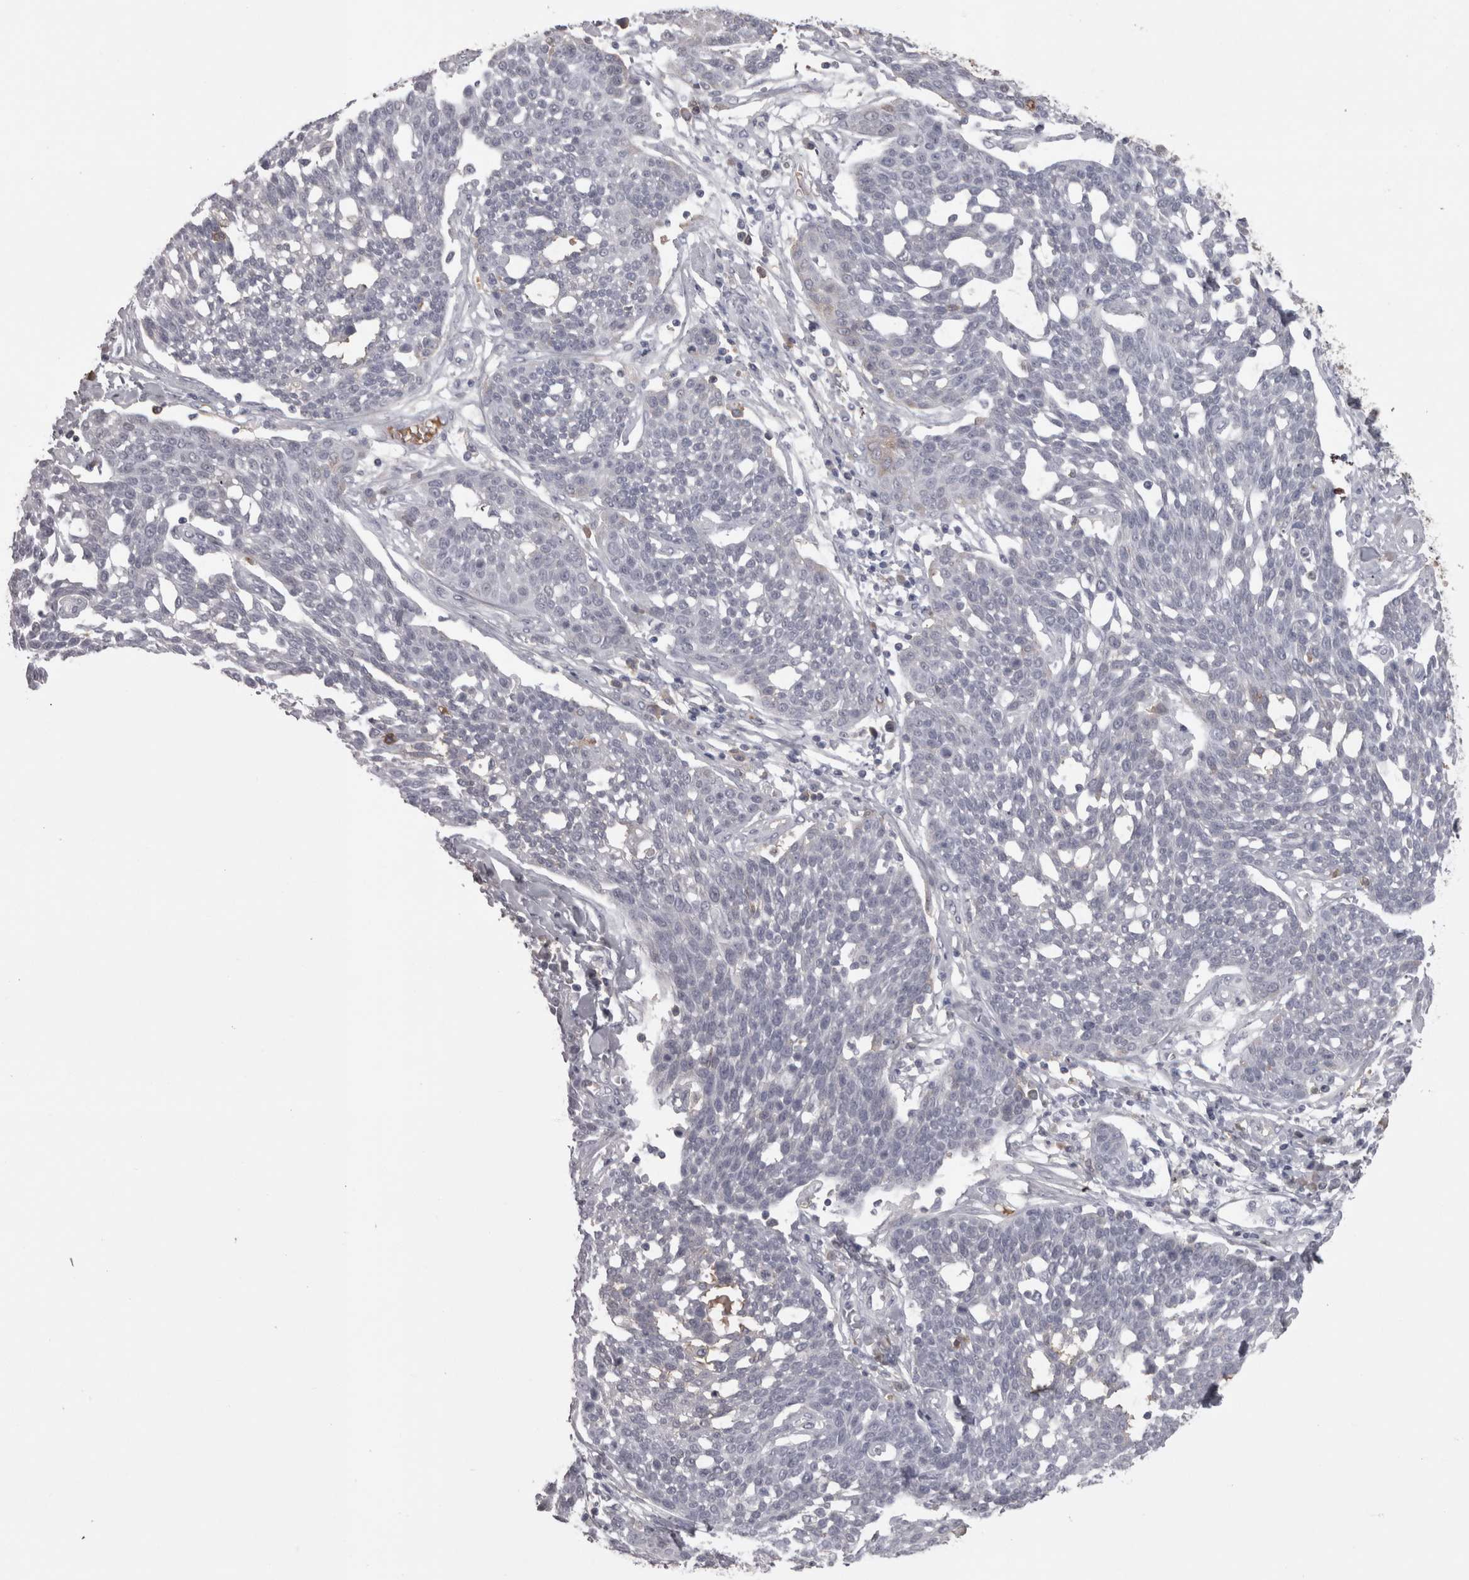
{"staining": {"intensity": "negative", "quantity": "none", "location": "none"}, "tissue": "cervical cancer", "cell_type": "Tumor cells", "image_type": "cancer", "snomed": [{"axis": "morphology", "description": "Squamous cell carcinoma, NOS"}, {"axis": "topography", "description": "Cervix"}], "caption": "Histopathology image shows no protein expression in tumor cells of squamous cell carcinoma (cervical) tissue.", "gene": "SAA4", "patient": {"sex": "female", "age": 34}}